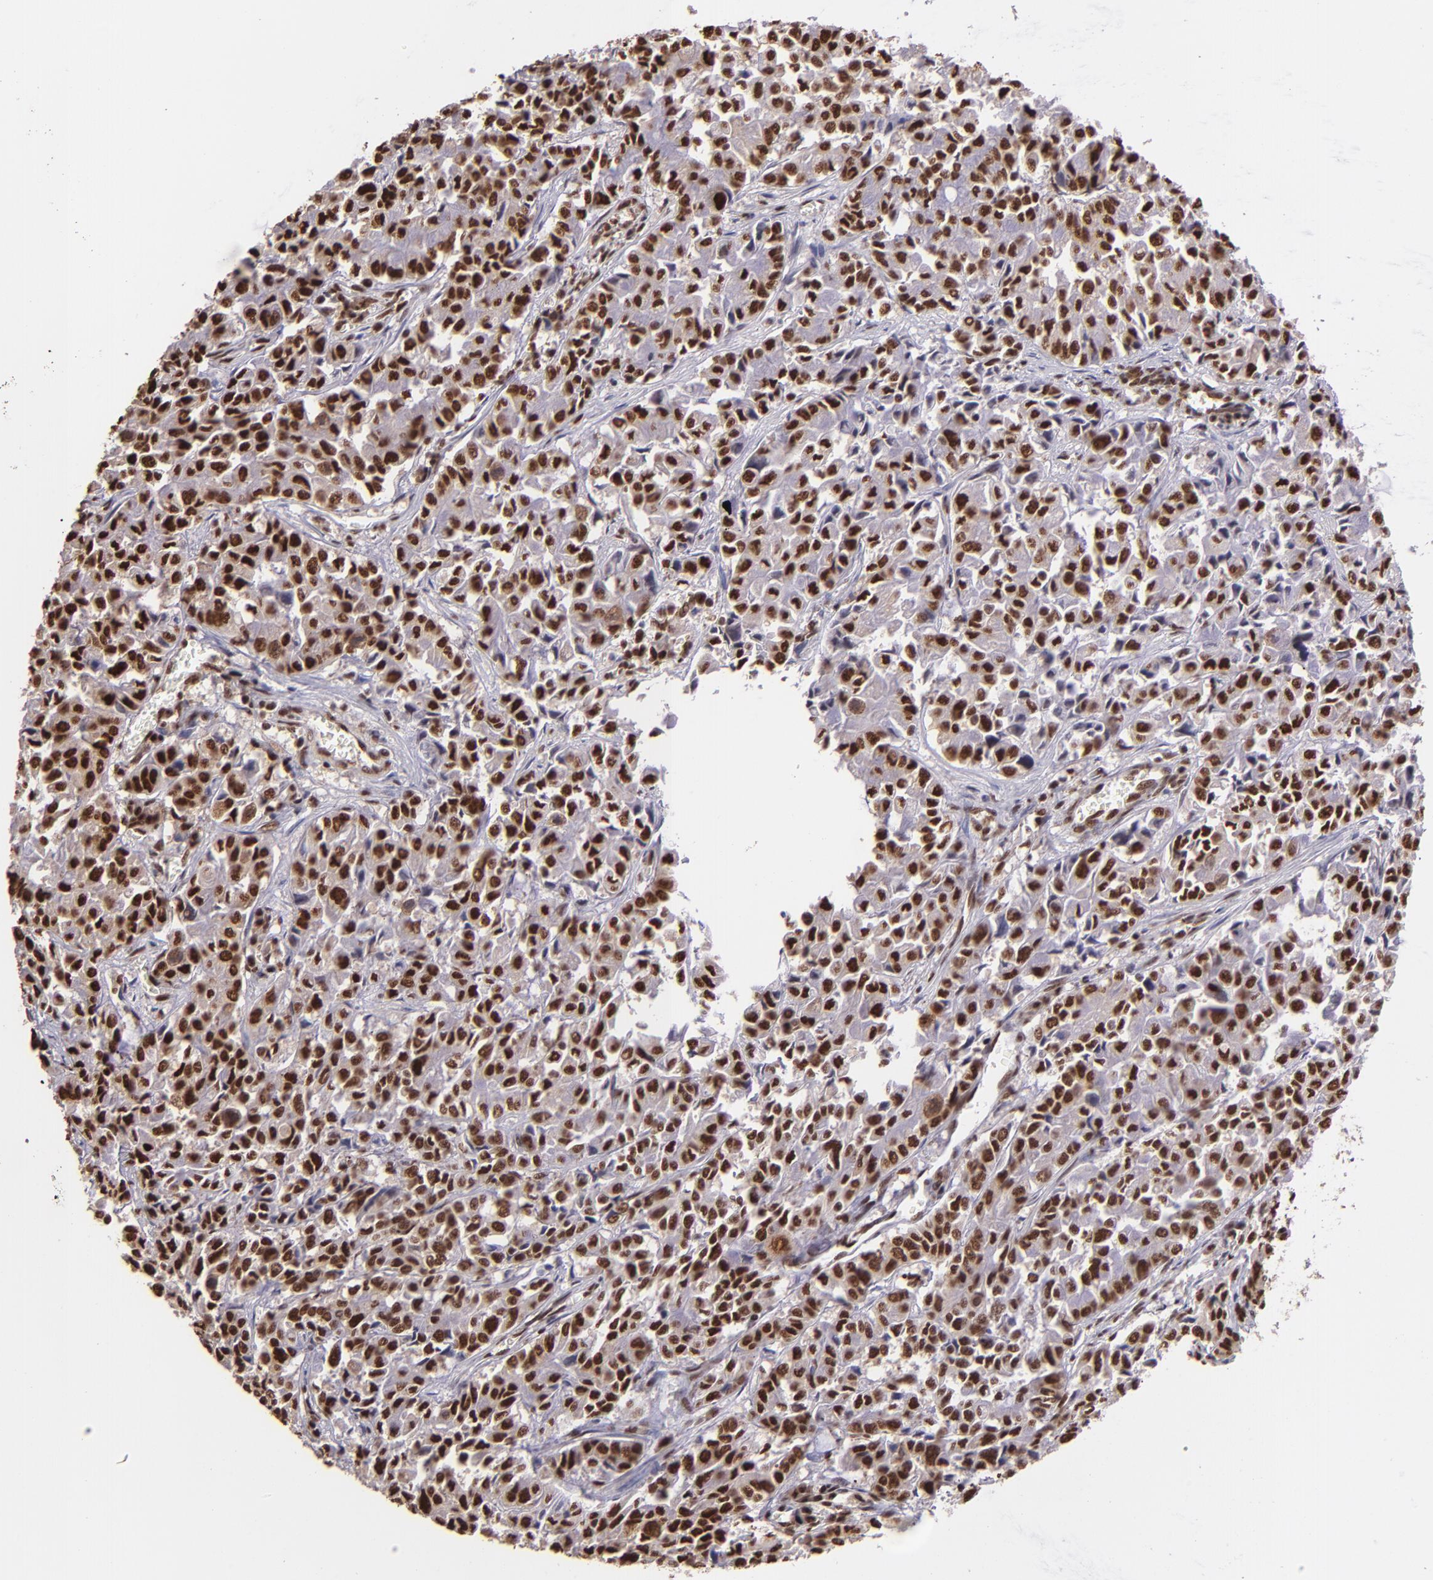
{"staining": {"intensity": "strong", "quantity": ">75%", "location": "nuclear"}, "tissue": "pancreatic cancer", "cell_type": "Tumor cells", "image_type": "cancer", "snomed": [{"axis": "morphology", "description": "Adenocarcinoma, NOS"}, {"axis": "topography", "description": "Pancreas"}], "caption": "The photomicrograph demonstrates a brown stain indicating the presence of a protein in the nuclear of tumor cells in pancreatic cancer.", "gene": "PQBP1", "patient": {"sex": "female", "age": 52}}